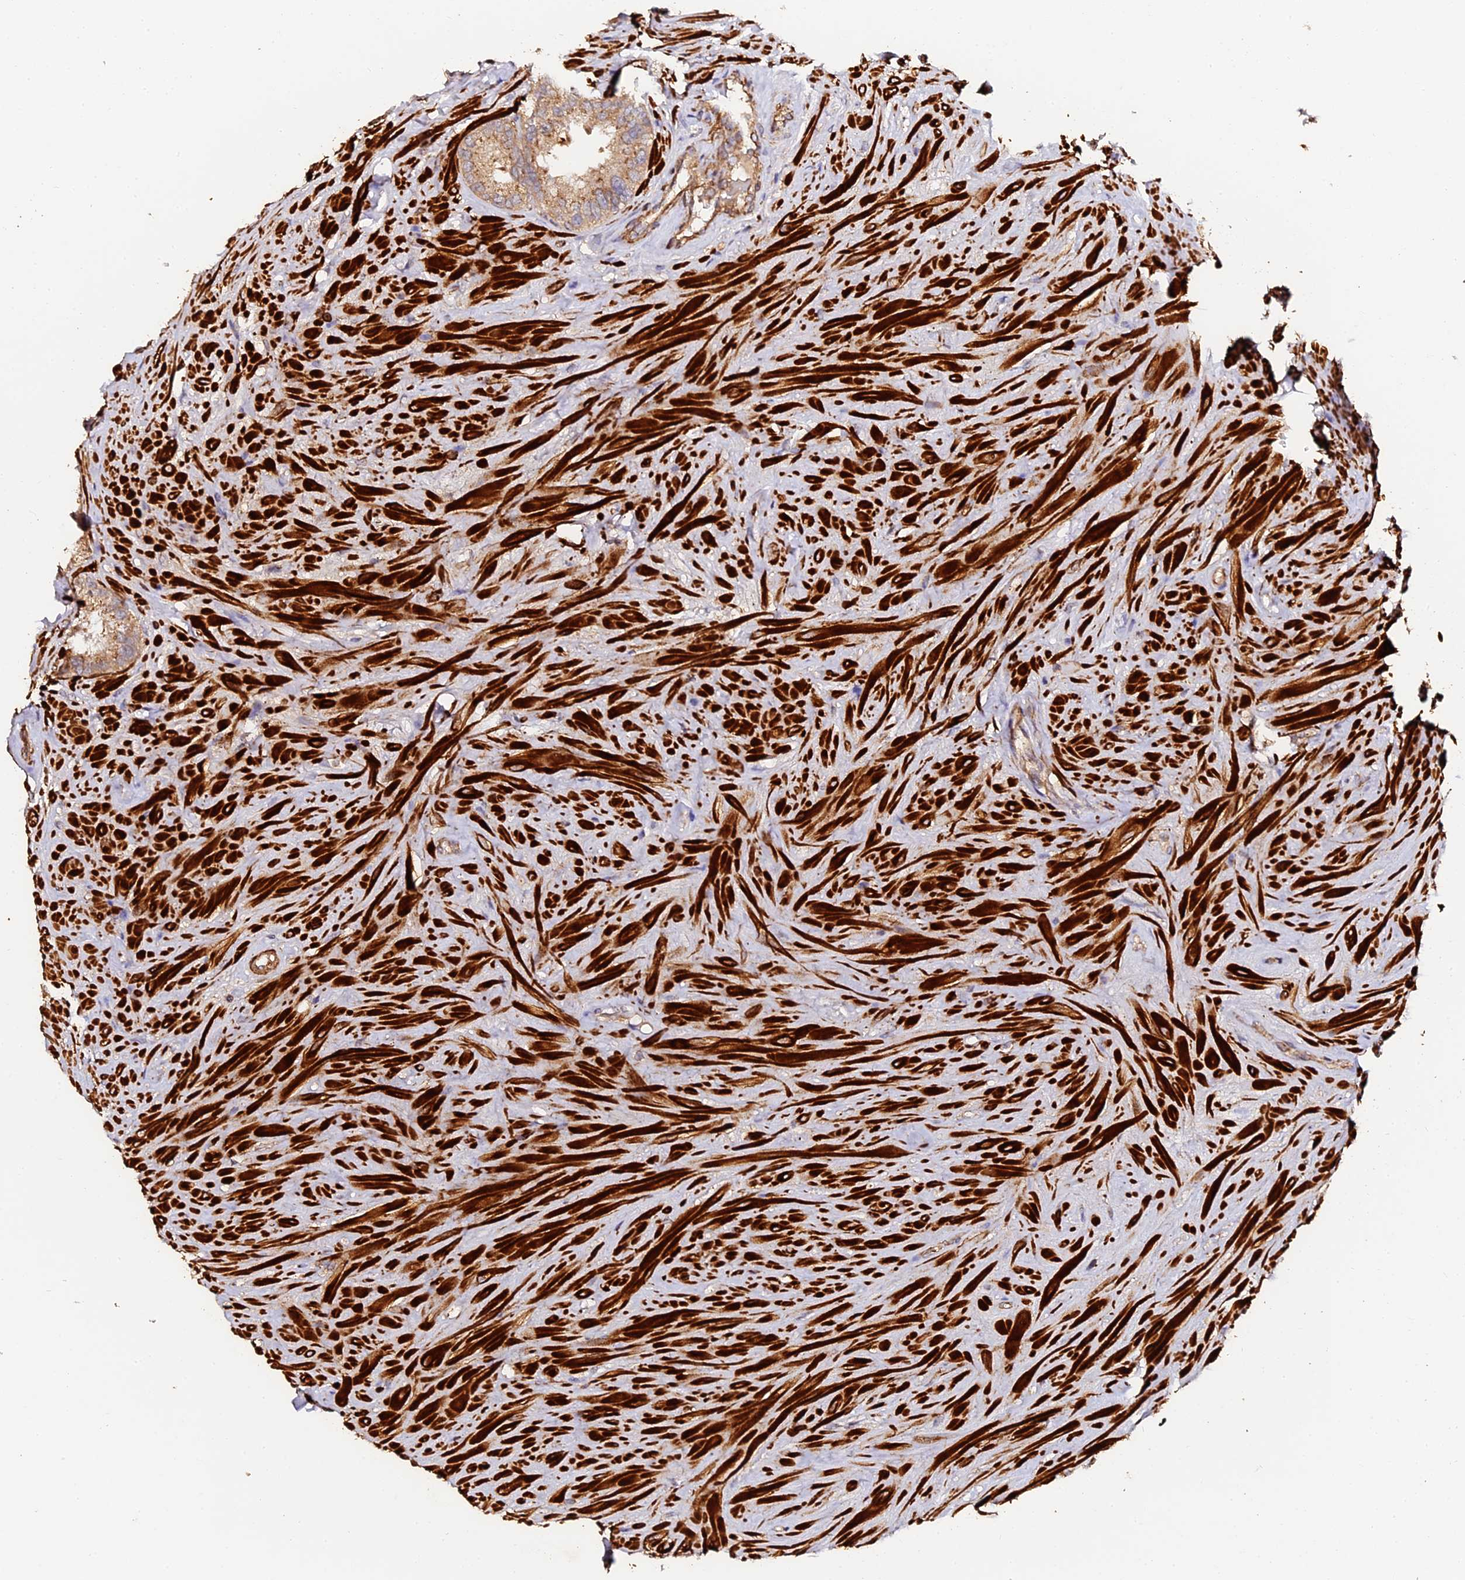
{"staining": {"intensity": "weak", "quantity": ">75%", "location": "cytoplasmic/membranous"}, "tissue": "seminal vesicle", "cell_type": "Glandular cells", "image_type": "normal", "snomed": [{"axis": "morphology", "description": "Normal tissue, NOS"}, {"axis": "topography", "description": "Seminal veicle"}], "caption": "This histopathology image demonstrates IHC staining of unremarkable human seminal vesicle, with low weak cytoplasmic/membranous staining in approximately >75% of glandular cells.", "gene": "TDO2", "patient": {"sex": "male", "age": 80}}